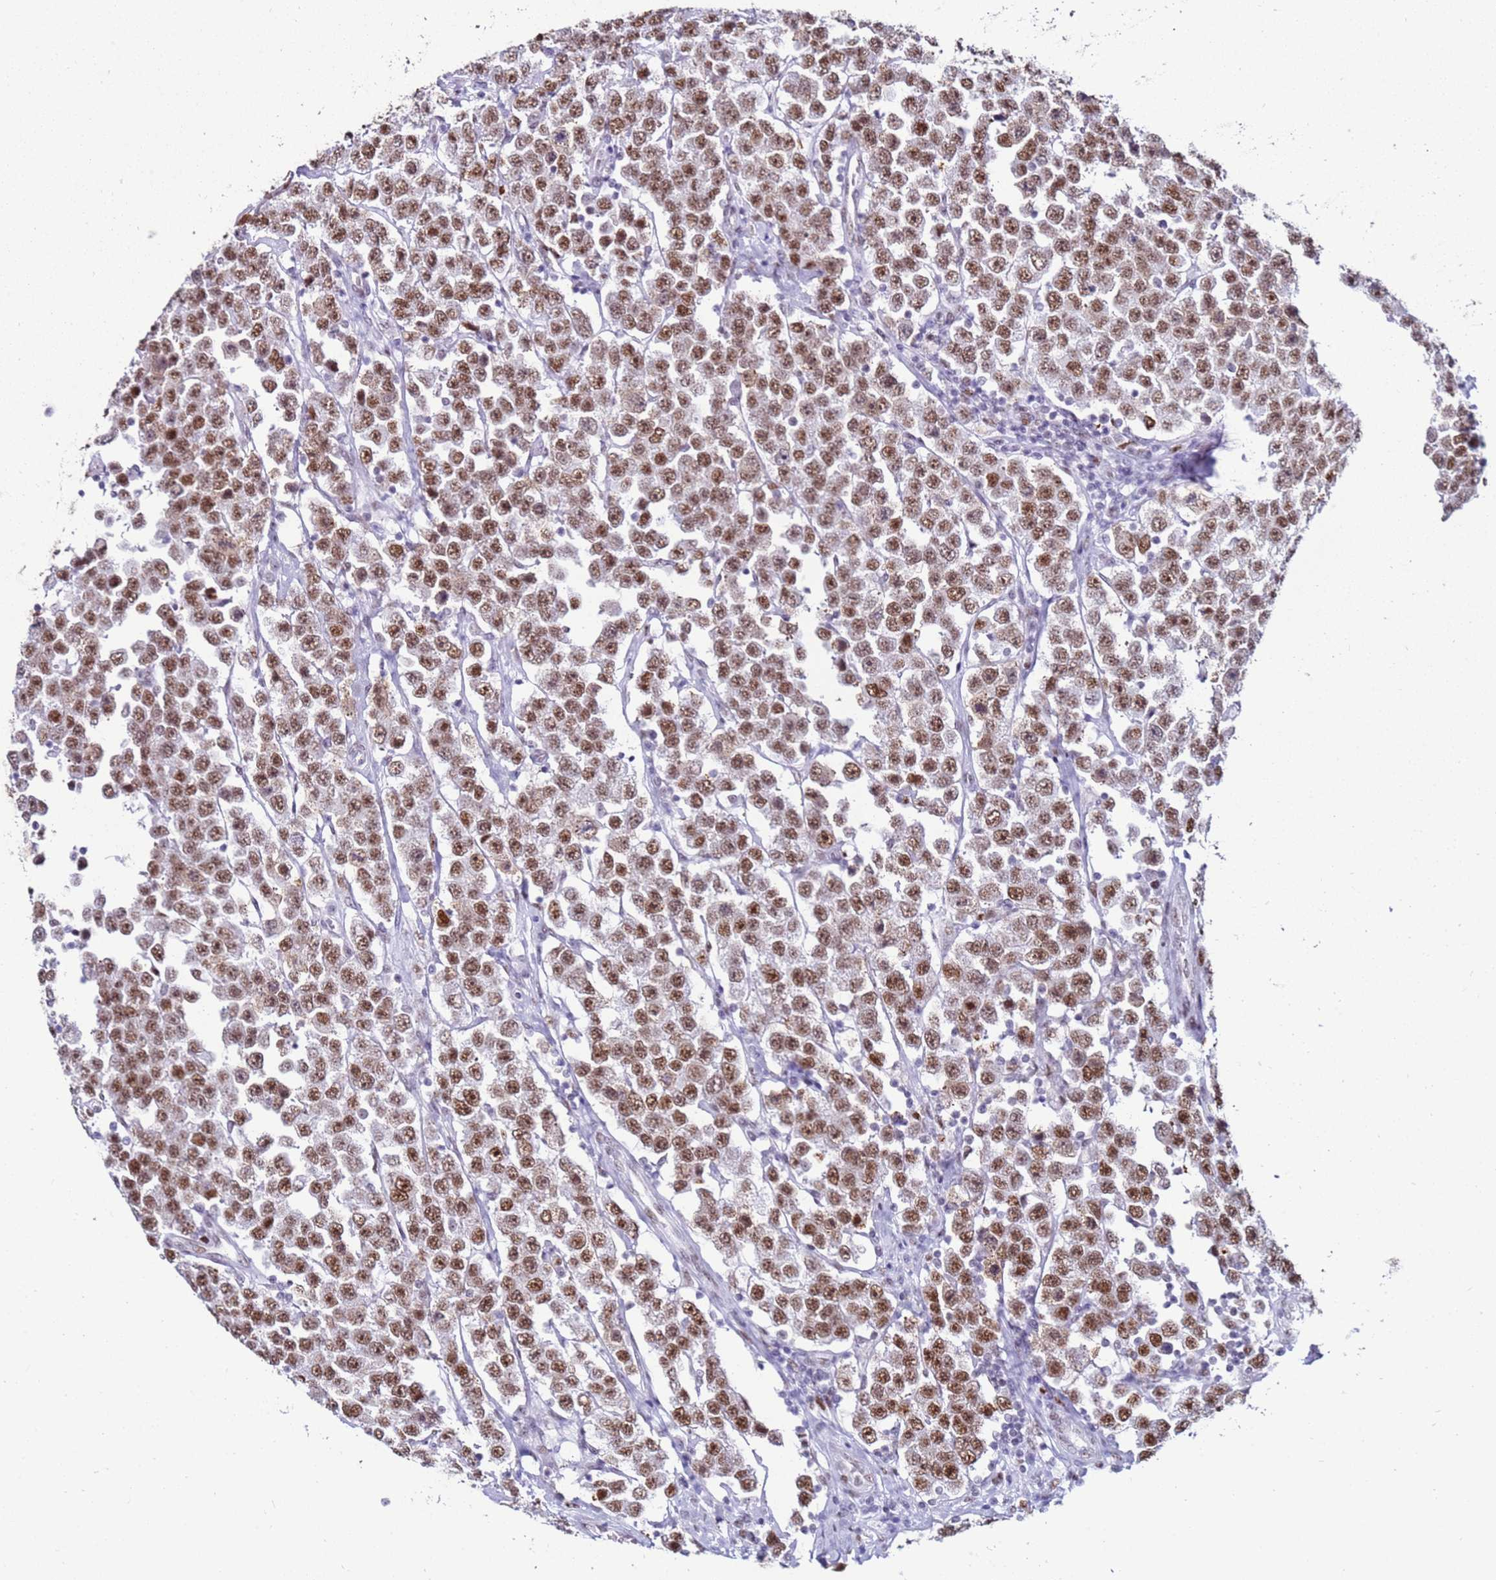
{"staining": {"intensity": "moderate", "quantity": ">75%", "location": "nuclear"}, "tissue": "testis cancer", "cell_type": "Tumor cells", "image_type": "cancer", "snomed": [{"axis": "morphology", "description": "Seminoma, NOS"}, {"axis": "topography", "description": "Testis"}], "caption": "Seminoma (testis) tissue shows moderate nuclear expression in about >75% of tumor cells, visualized by immunohistochemistry.", "gene": "KPNA4", "patient": {"sex": "male", "age": 28}}